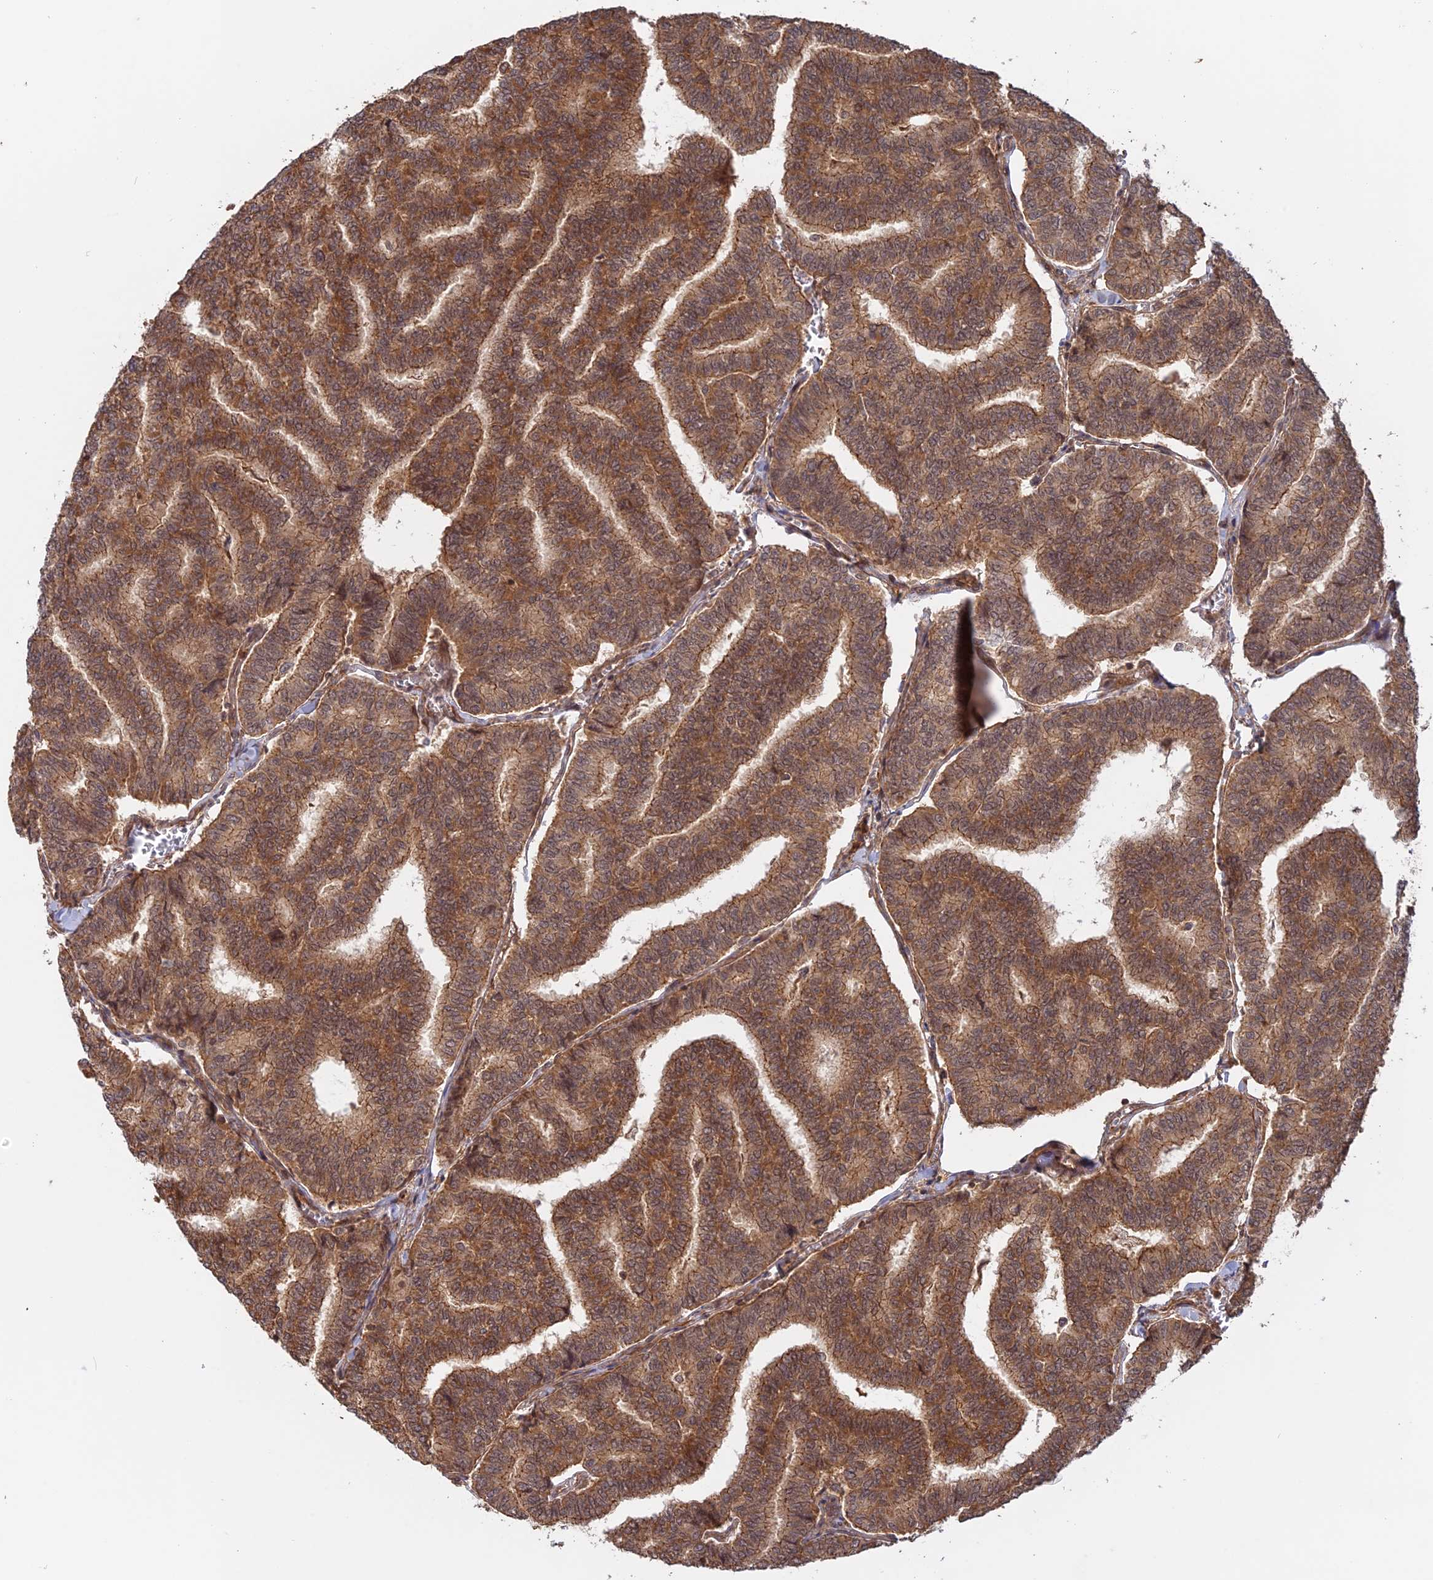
{"staining": {"intensity": "moderate", "quantity": ">75%", "location": "cytoplasmic/membranous"}, "tissue": "thyroid cancer", "cell_type": "Tumor cells", "image_type": "cancer", "snomed": [{"axis": "morphology", "description": "Papillary adenocarcinoma, NOS"}, {"axis": "topography", "description": "Thyroid gland"}], "caption": "This histopathology image shows papillary adenocarcinoma (thyroid) stained with immunohistochemistry to label a protein in brown. The cytoplasmic/membranous of tumor cells show moderate positivity for the protein. Nuclei are counter-stained blue.", "gene": "CCDC174", "patient": {"sex": "female", "age": 35}}